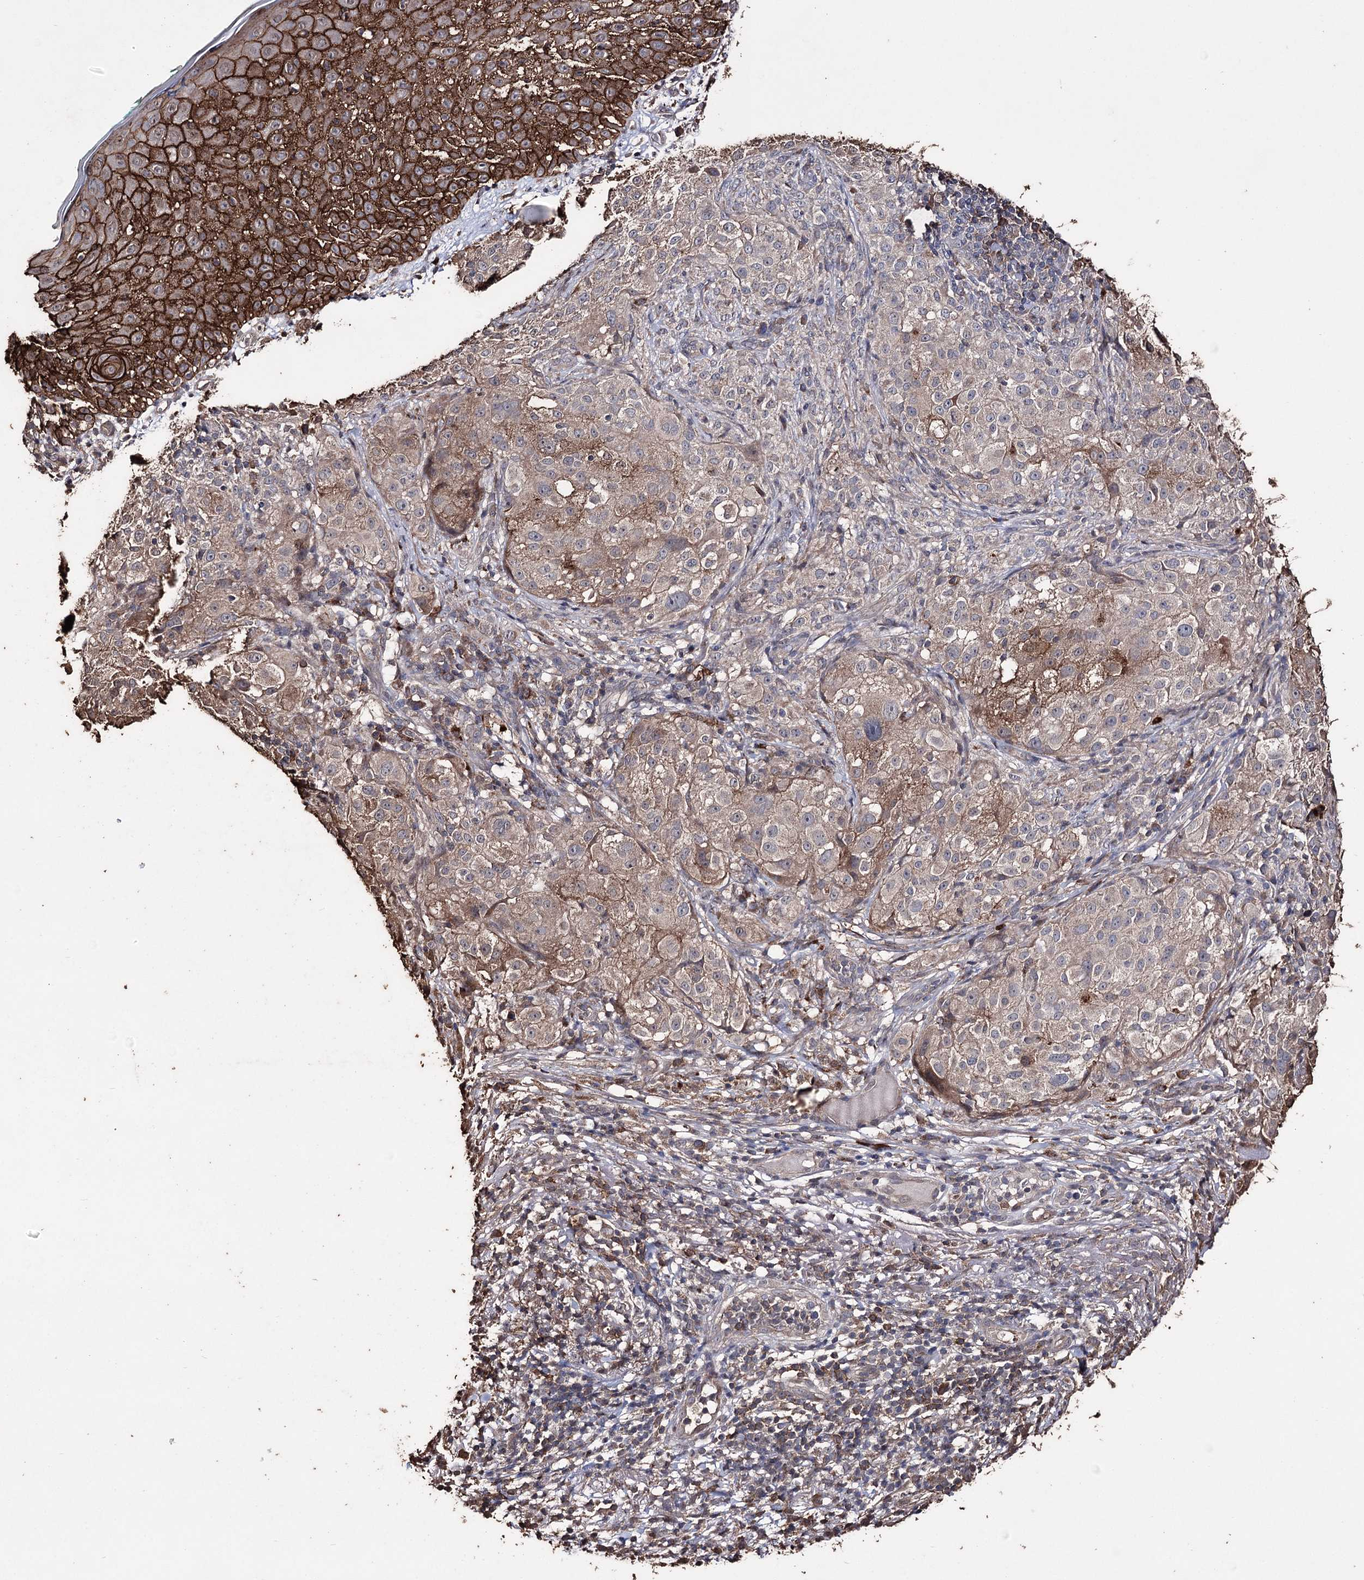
{"staining": {"intensity": "weak", "quantity": "<25%", "location": "cytoplasmic/membranous"}, "tissue": "melanoma", "cell_type": "Tumor cells", "image_type": "cancer", "snomed": [{"axis": "morphology", "description": "Necrosis, NOS"}, {"axis": "morphology", "description": "Malignant melanoma, NOS"}, {"axis": "topography", "description": "Skin"}], "caption": "This is an immunohistochemistry (IHC) micrograph of melanoma. There is no staining in tumor cells.", "gene": "ZNF662", "patient": {"sex": "female", "age": 87}}